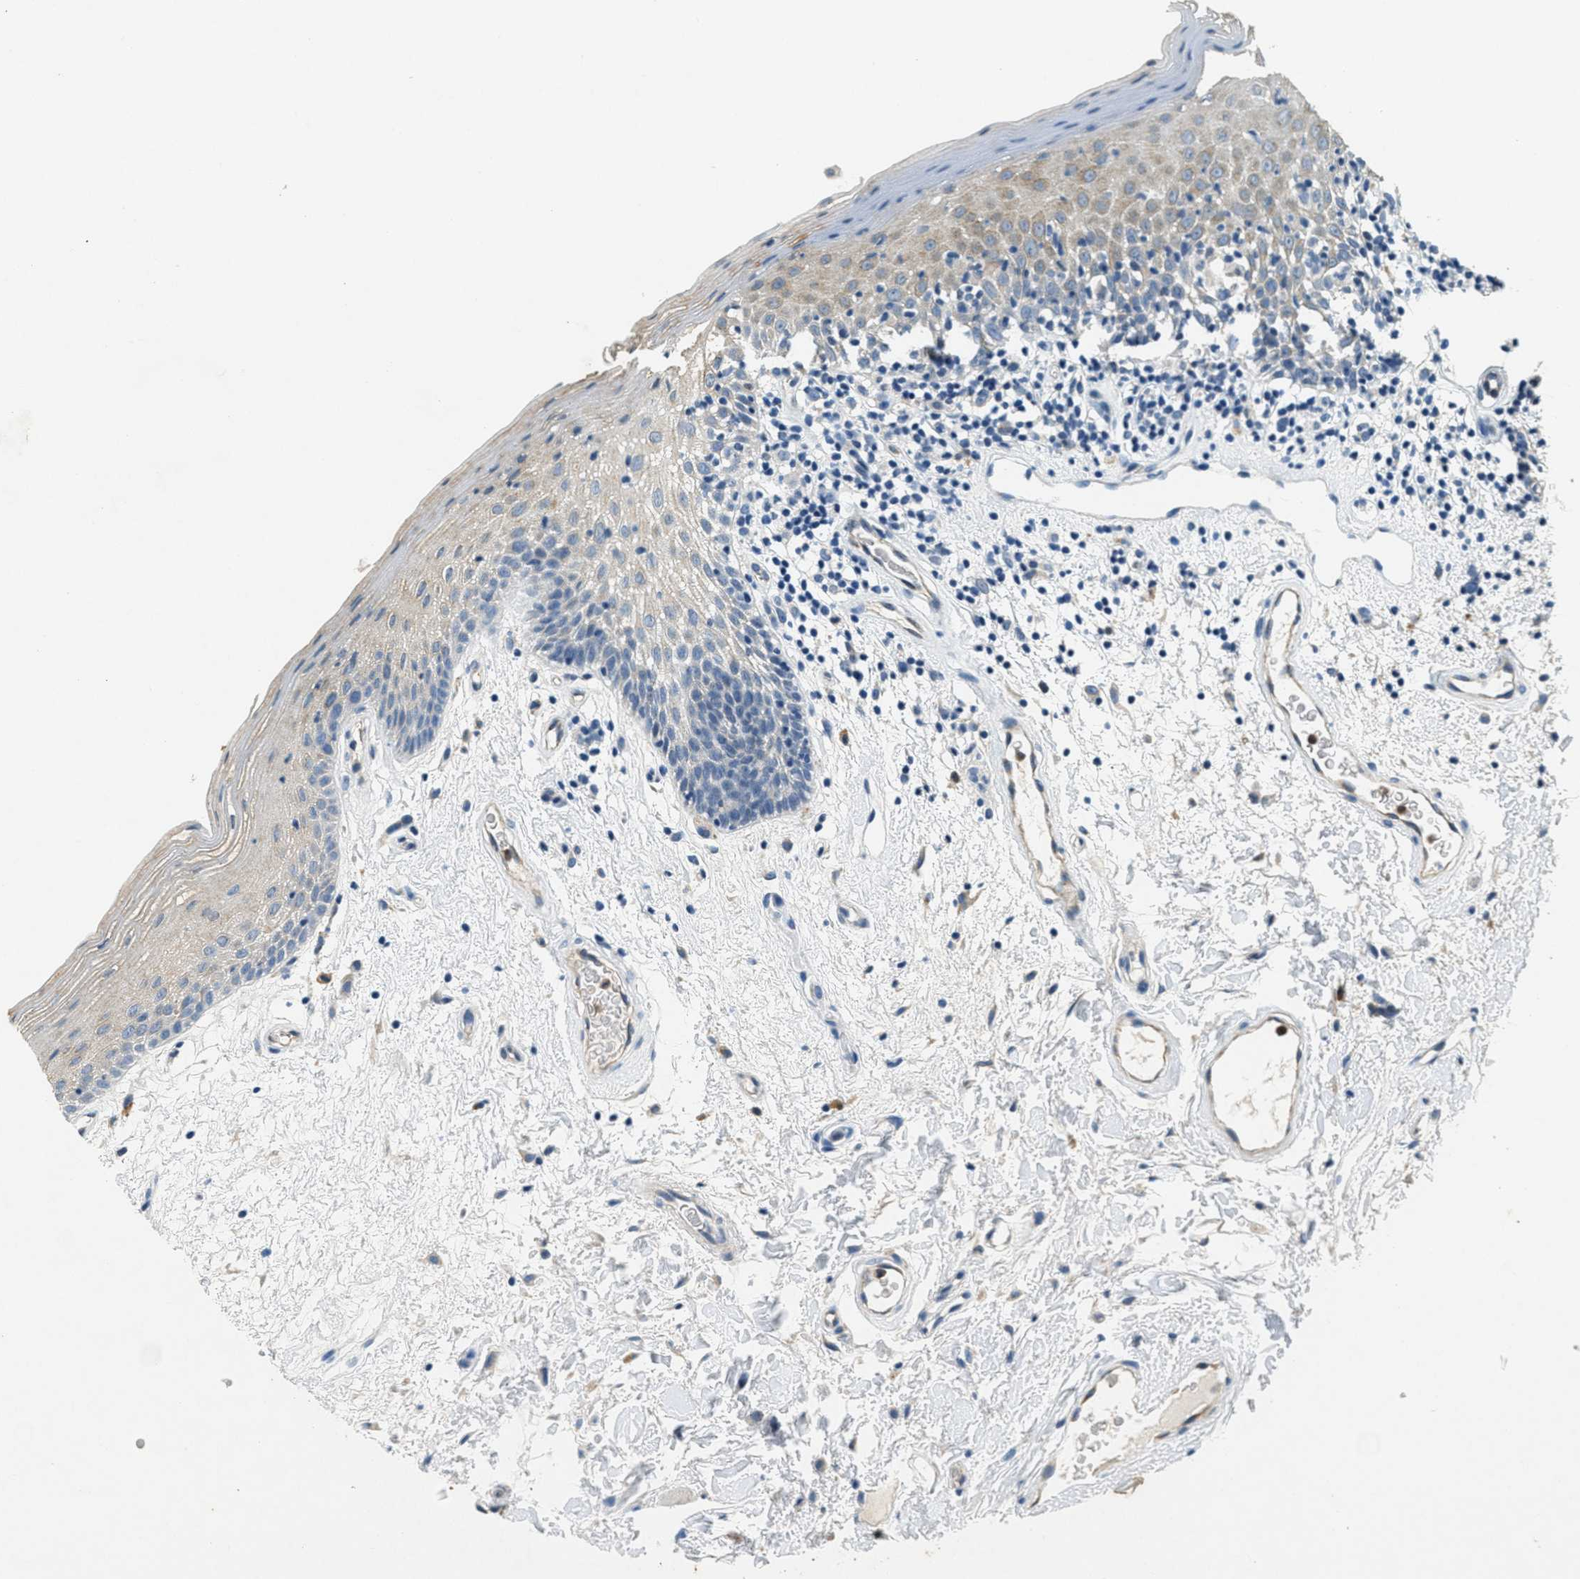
{"staining": {"intensity": "weak", "quantity": "<25%", "location": "cytoplasmic/membranous"}, "tissue": "oral mucosa", "cell_type": "Squamous epithelial cells", "image_type": "normal", "snomed": [{"axis": "morphology", "description": "Normal tissue, NOS"}, {"axis": "morphology", "description": "Squamous cell carcinoma, NOS"}, {"axis": "topography", "description": "Skeletal muscle"}, {"axis": "topography", "description": "Oral tissue"}, {"axis": "topography", "description": "Head-Neck"}], "caption": "This is a image of immunohistochemistry (IHC) staining of normal oral mucosa, which shows no staining in squamous epithelial cells. (DAB (3,3'-diaminobenzidine) IHC visualized using brightfield microscopy, high magnification).", "gene": "RAB3D", "patient": {"sex": "male", "age": 71}}